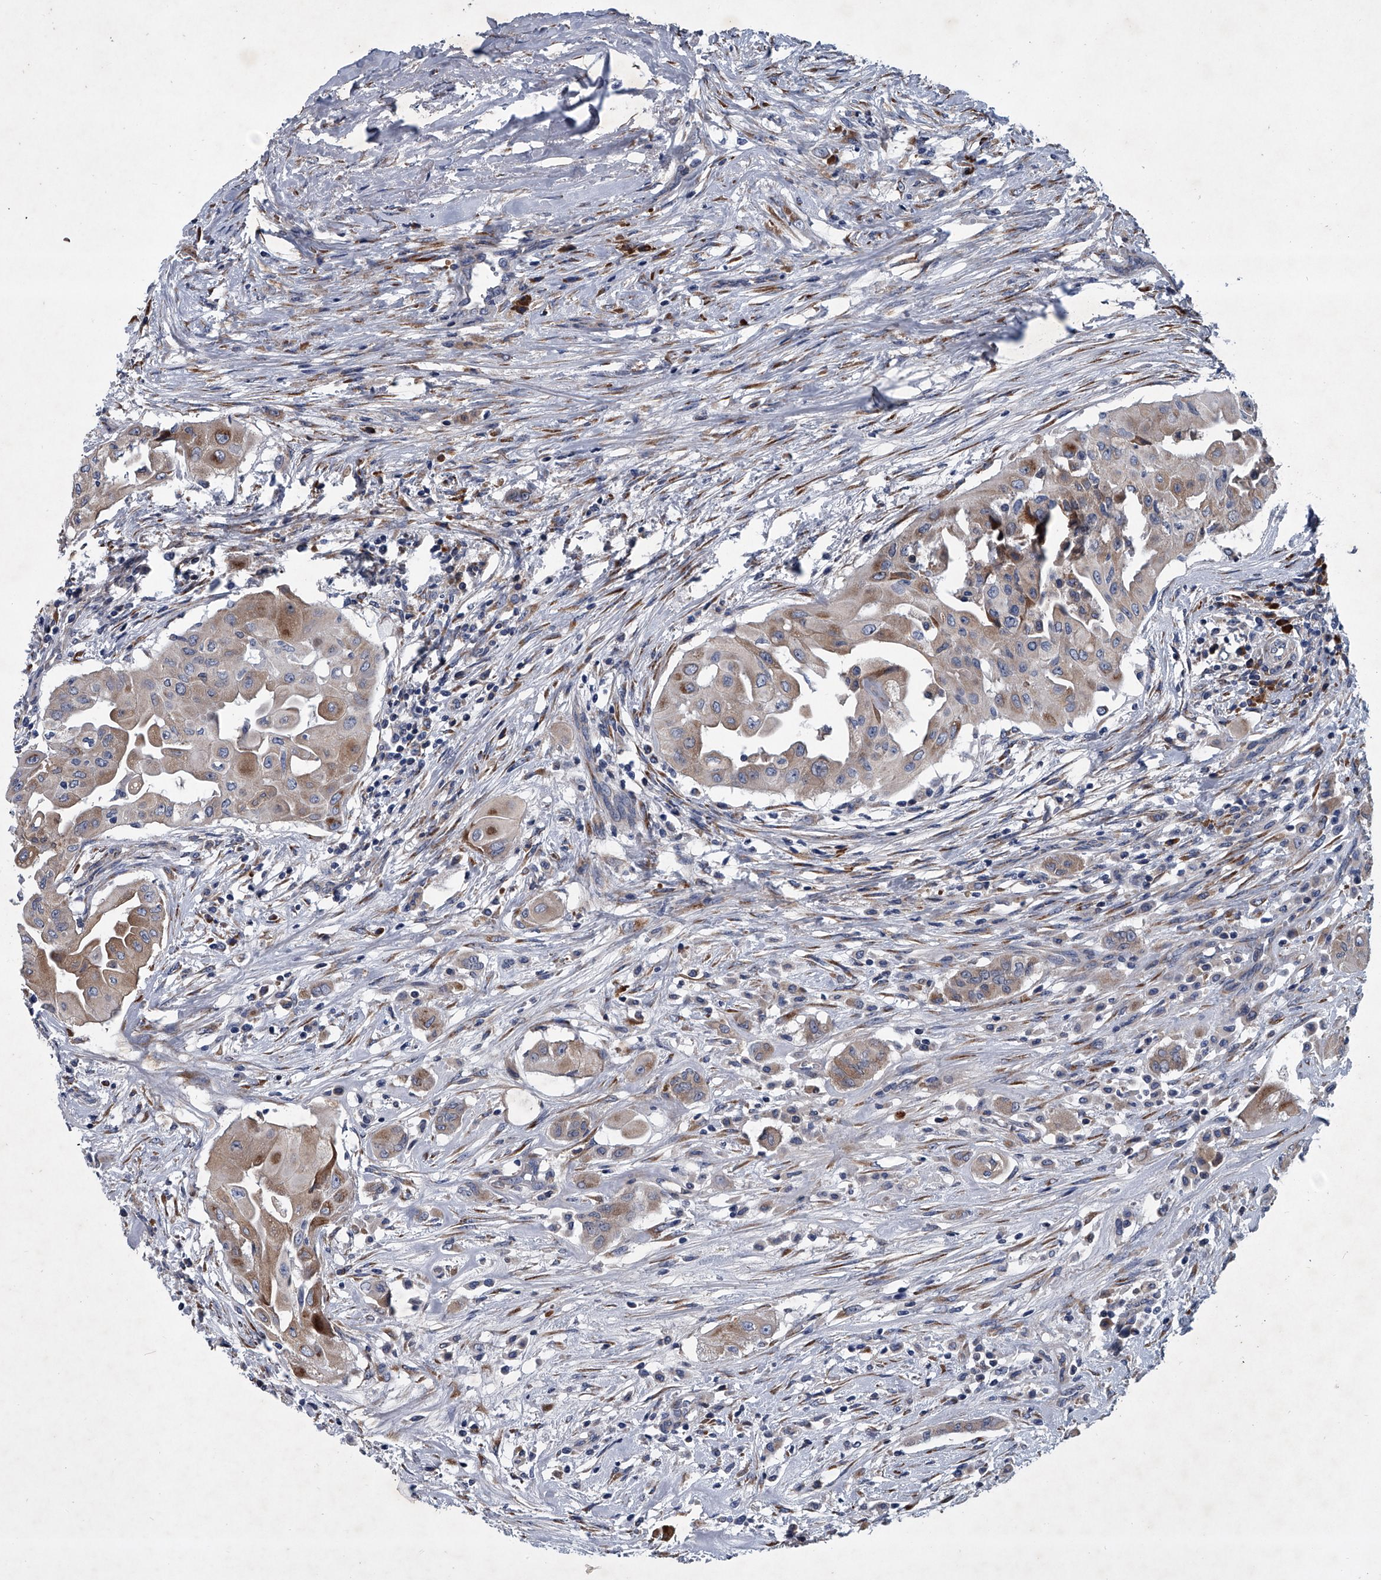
{"staining": {"intensity": "weak", "quantity": ">75%", "location": "cytoplasmic/membranous"}, "tissue": "thyroid cancer", "cell_type": "Tumor cells", "image_type": "cancer", "snomed": [{"axis": "morphology", "description": "Papillary adenocarcinoma, NOS"}, {"axis": "topography", "description": "Thyroid gland"}], "caption": "IHC staining of thyroid papillary adenocarcinoma, which displays low levels of weak cytoplasmic/membranous positivity in approximately >75% of tumor cells indicating weak cytoplasmic/membranous protein expression. The staining was performed using DAB (3,3'-diaminobenzidine) (brown) for protein detection and nuclei were counterstained in hematoxylin (blue).", "gene": "ABCG1", "patient": {"sex": "female", "age": 59}}